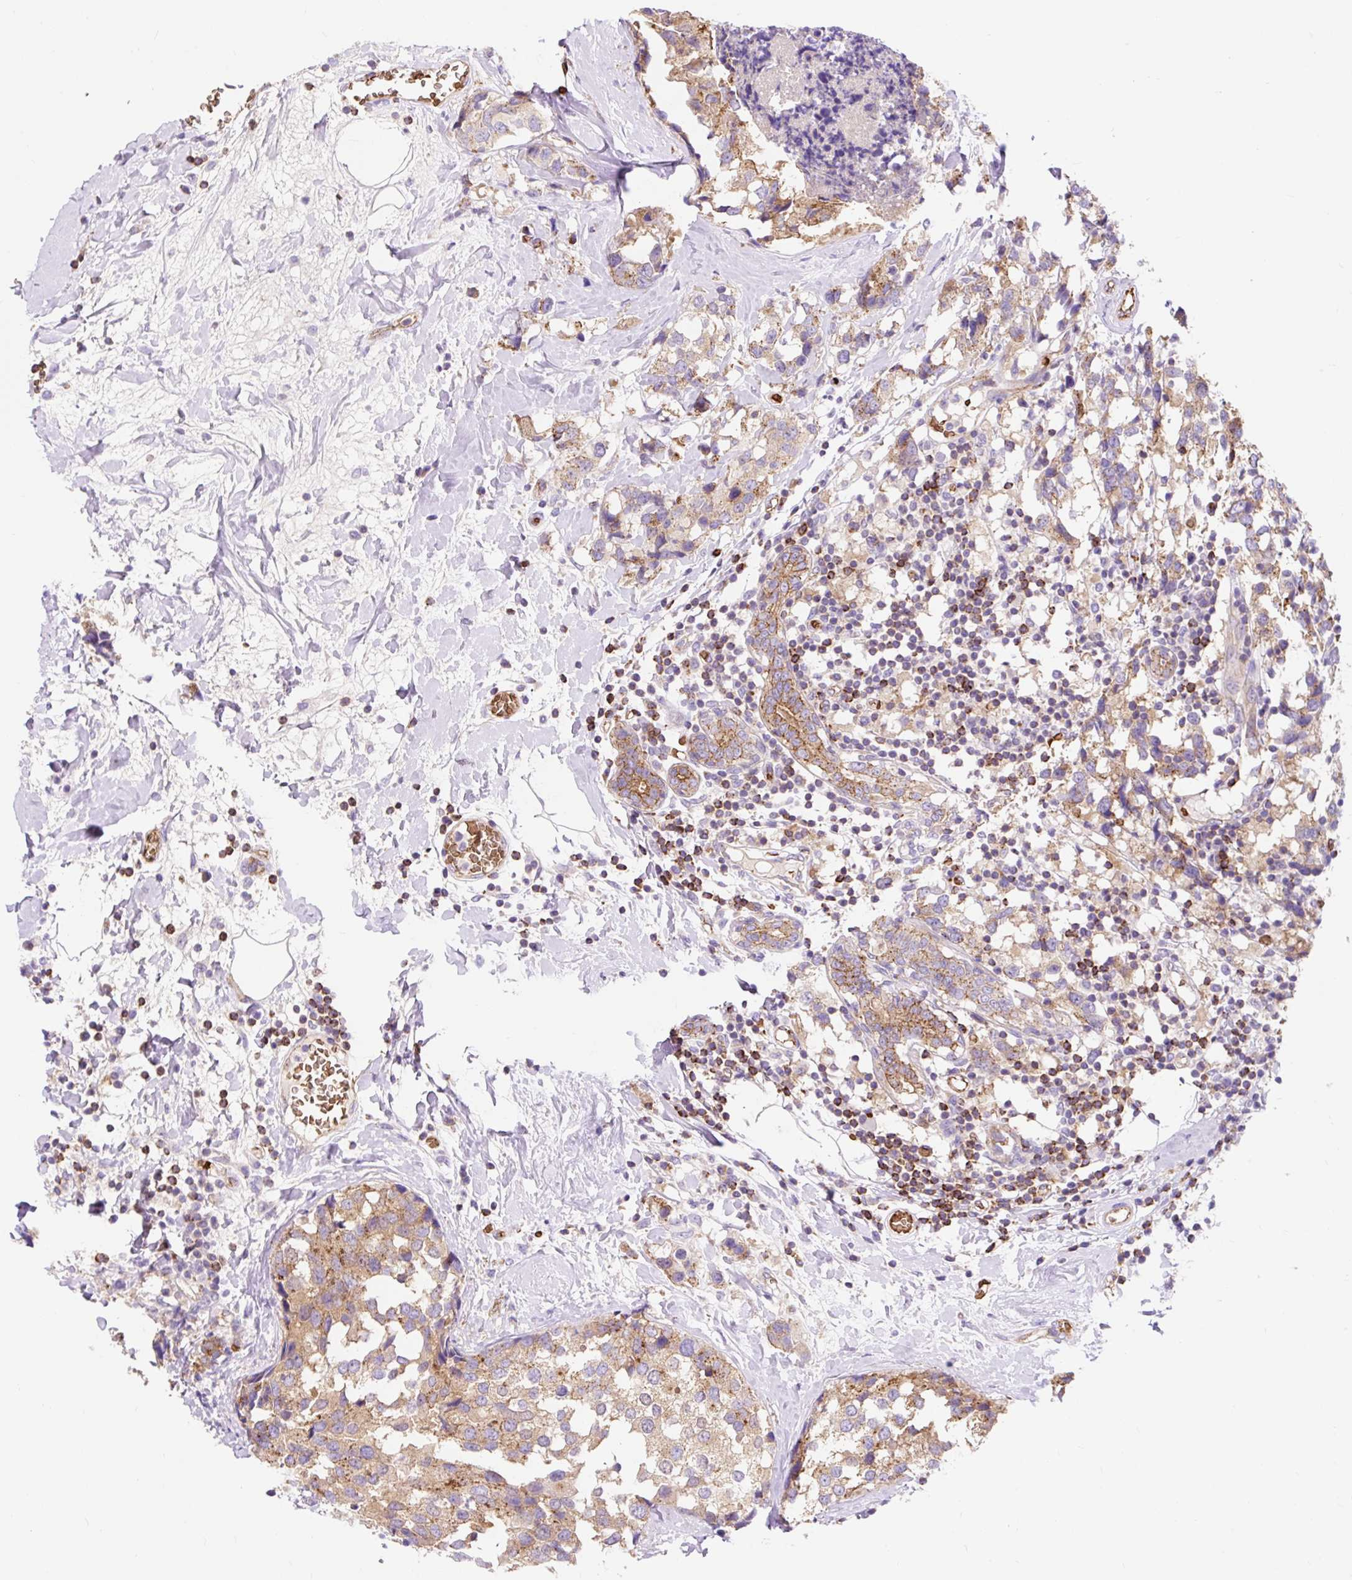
{"staining": {"intensity": "moderate", "quantity": ">75%", "location": "cytoplasmic/membranous"}, "tissue": "breast cancer", "cell_type": "Tumor cells", "image_type": "cancer", "snomed": [{"axis": "morphology", "description": "Lobular carcinoma"}, {"axis": "topography", "description": "Breast"}], "caption": "Tumor cells show medium levels of moderate cytoplasmic/membranous expression in about >75% of cells in breast cancer.", "gene": "HIP1R", "patient": {"sex": "female", "age": 59}}